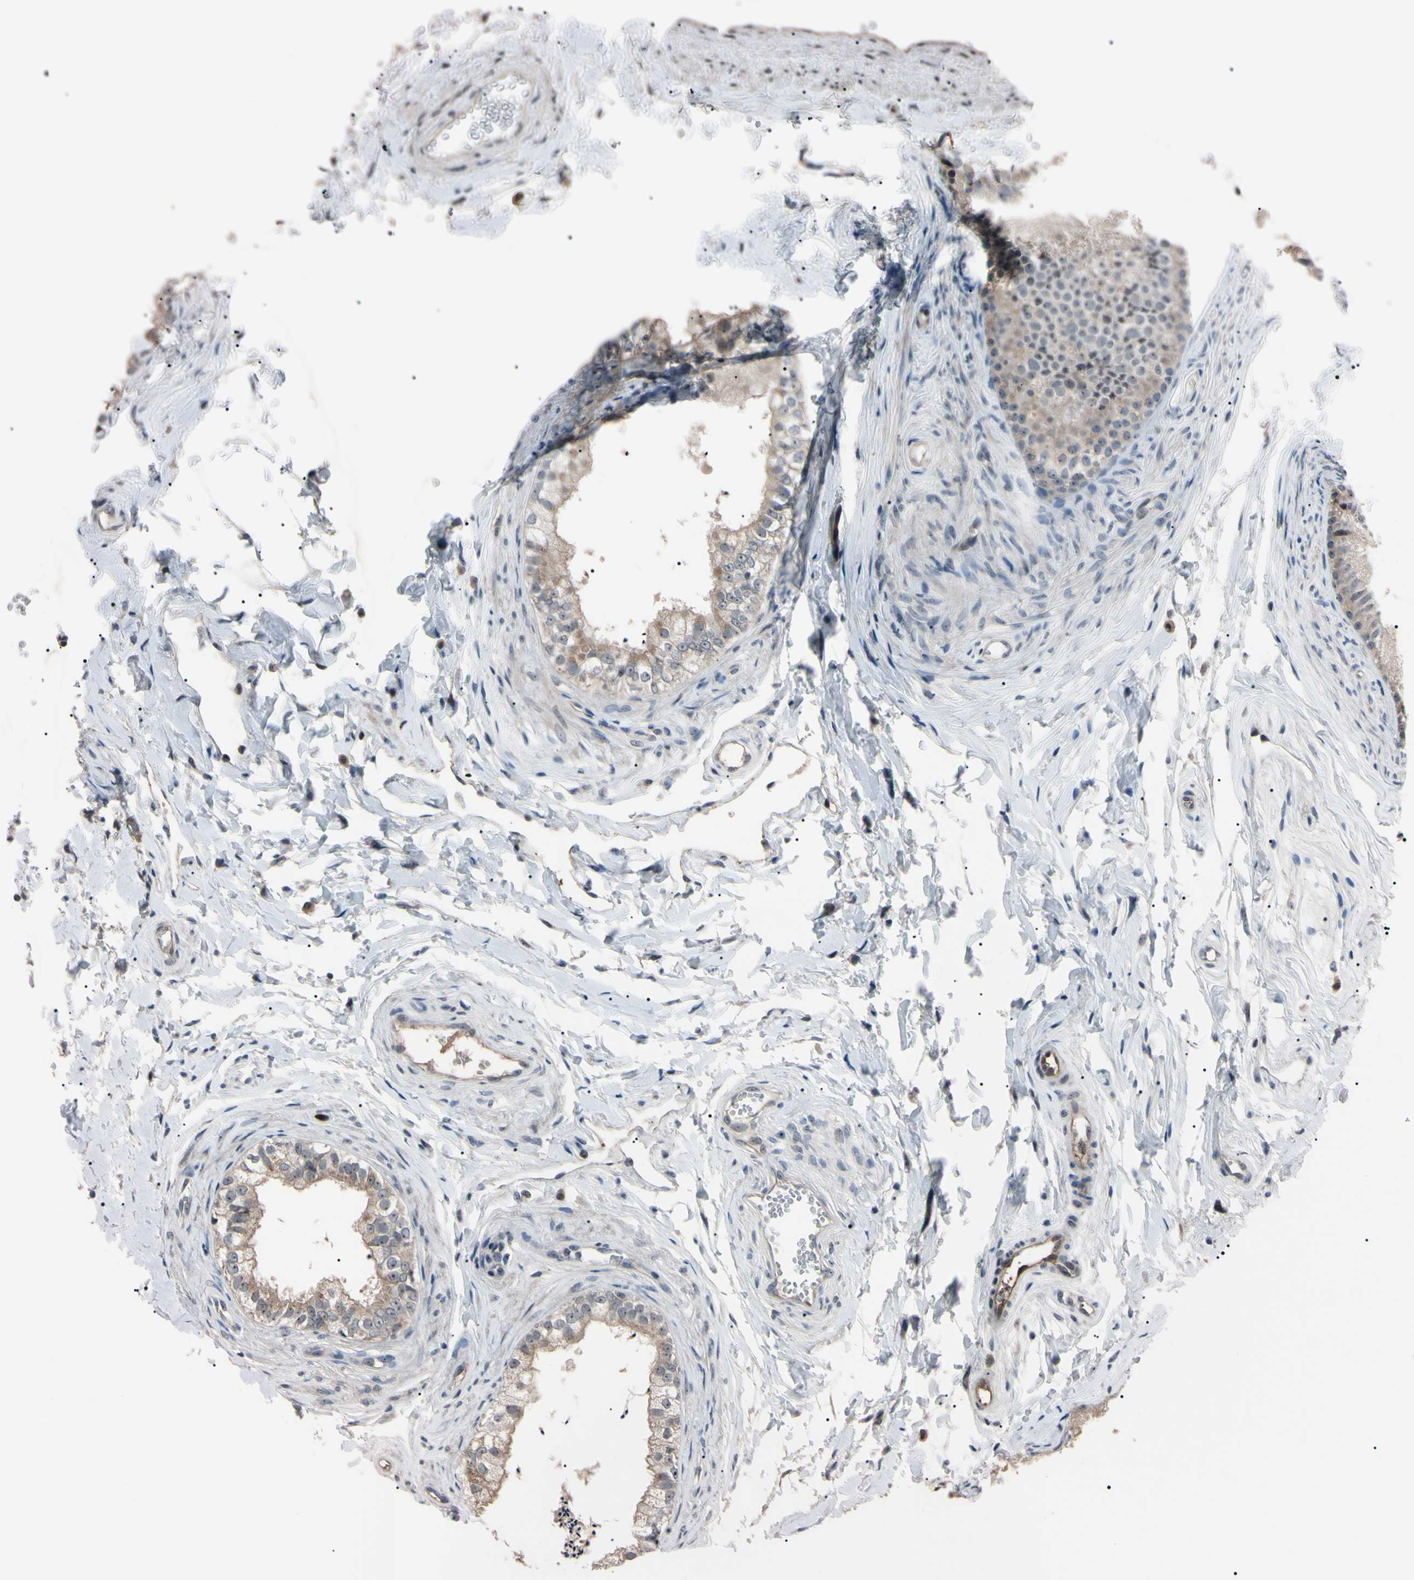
{"staining": {"intensity": "moderate", "quantity": "25%-75%", "location": "cytoplasmic/membranous"}, "tissue": "epididymis", "cell_type": "Glandular cells", "image_type": "normal", "snomed": [{"axis": "morphology", "description": "Normal tissue, NOS"}, {"axis": "topography", "description": "Epididymis"}], "caption": "Immunohistochemical staining of benign human epididymis demonstrates medium levels of moderate cytoplasmic/membranous staining in about 25%-75% of glandular cells. The protein of interest is stained brown, and the nuclei are stained in blue (DAB (3,3'-diaminobenzidine) IHC with brightfield microscopy, high magnification).", "gene": "TRAF5", "patient": {"sex": "male", "age": 56}}